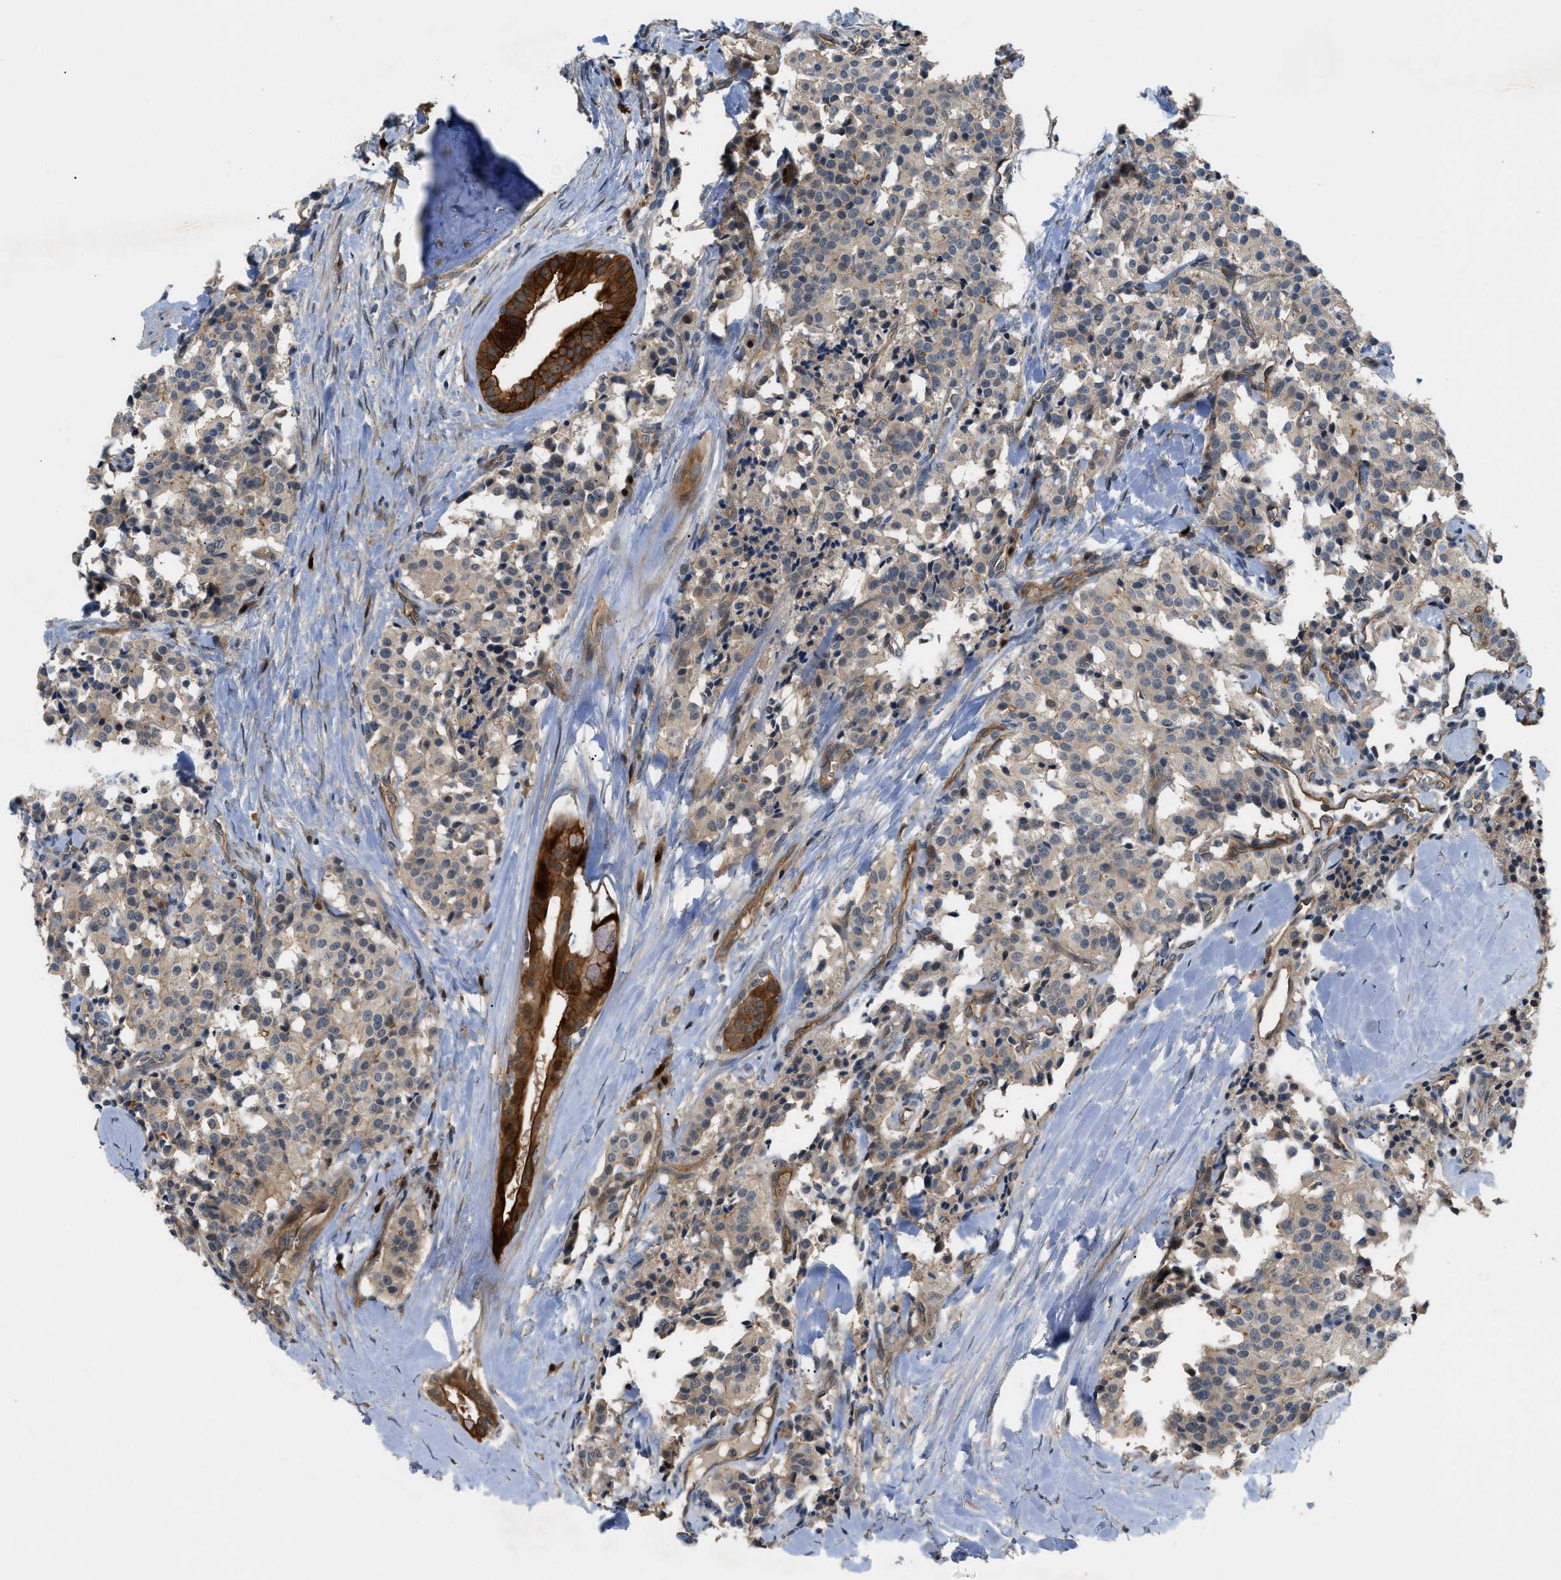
{"staining": {"intensity": "weak", "quantity": ">75%", "location": "cytoplasmic/membranous"}, "tissue": "carcinoid", "cell_type": "Tumor cells", "image_type": "cancer", "snomed": [{"axis": "morphology", "description": "Carcinoid, malignant, NOS"}, {"axis": "topography", "description": "Lung"}], "caption": "An immunohistochemistry micrograph of neoplastic tissue is shown. Protein staining in brown highlights weak cytoplasmic/membranous positivity in carcinoid (malignant) within tumor cells.", "gene": "TRAK2", "patient": {"sex": "male", "age": 30}}